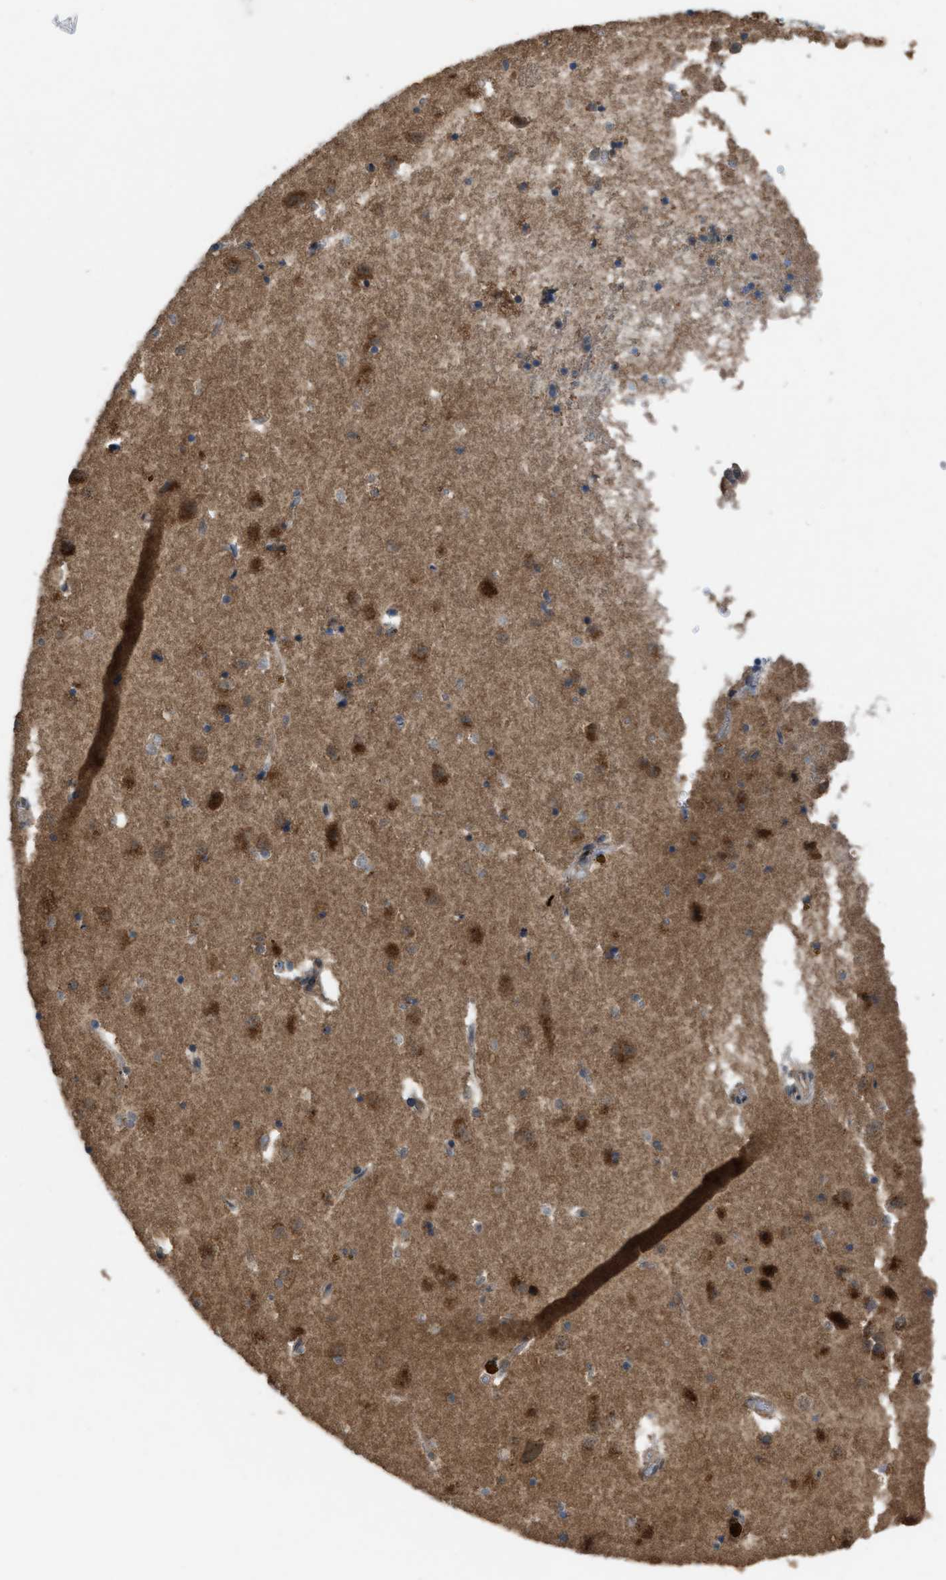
{"staining": {"intensity": "negative", "quantity": "none", "location": "none"}, "tissue": "caudate", "cell_type": "Glial cells", "image_type": "normal", "snomed": [{"axis": "morphology", "description": "Normal tissue, NOS"}, {"axis": "topography", "description": "Lateral ventricle wall"}], "caption": "This is a histopathology image of immunohistochemistry (IHC) staining of unremarkable caudate, which shows no expression in glial cells.", "gene": "PLAA", "patient": {"sex": "male", "age": 70}}